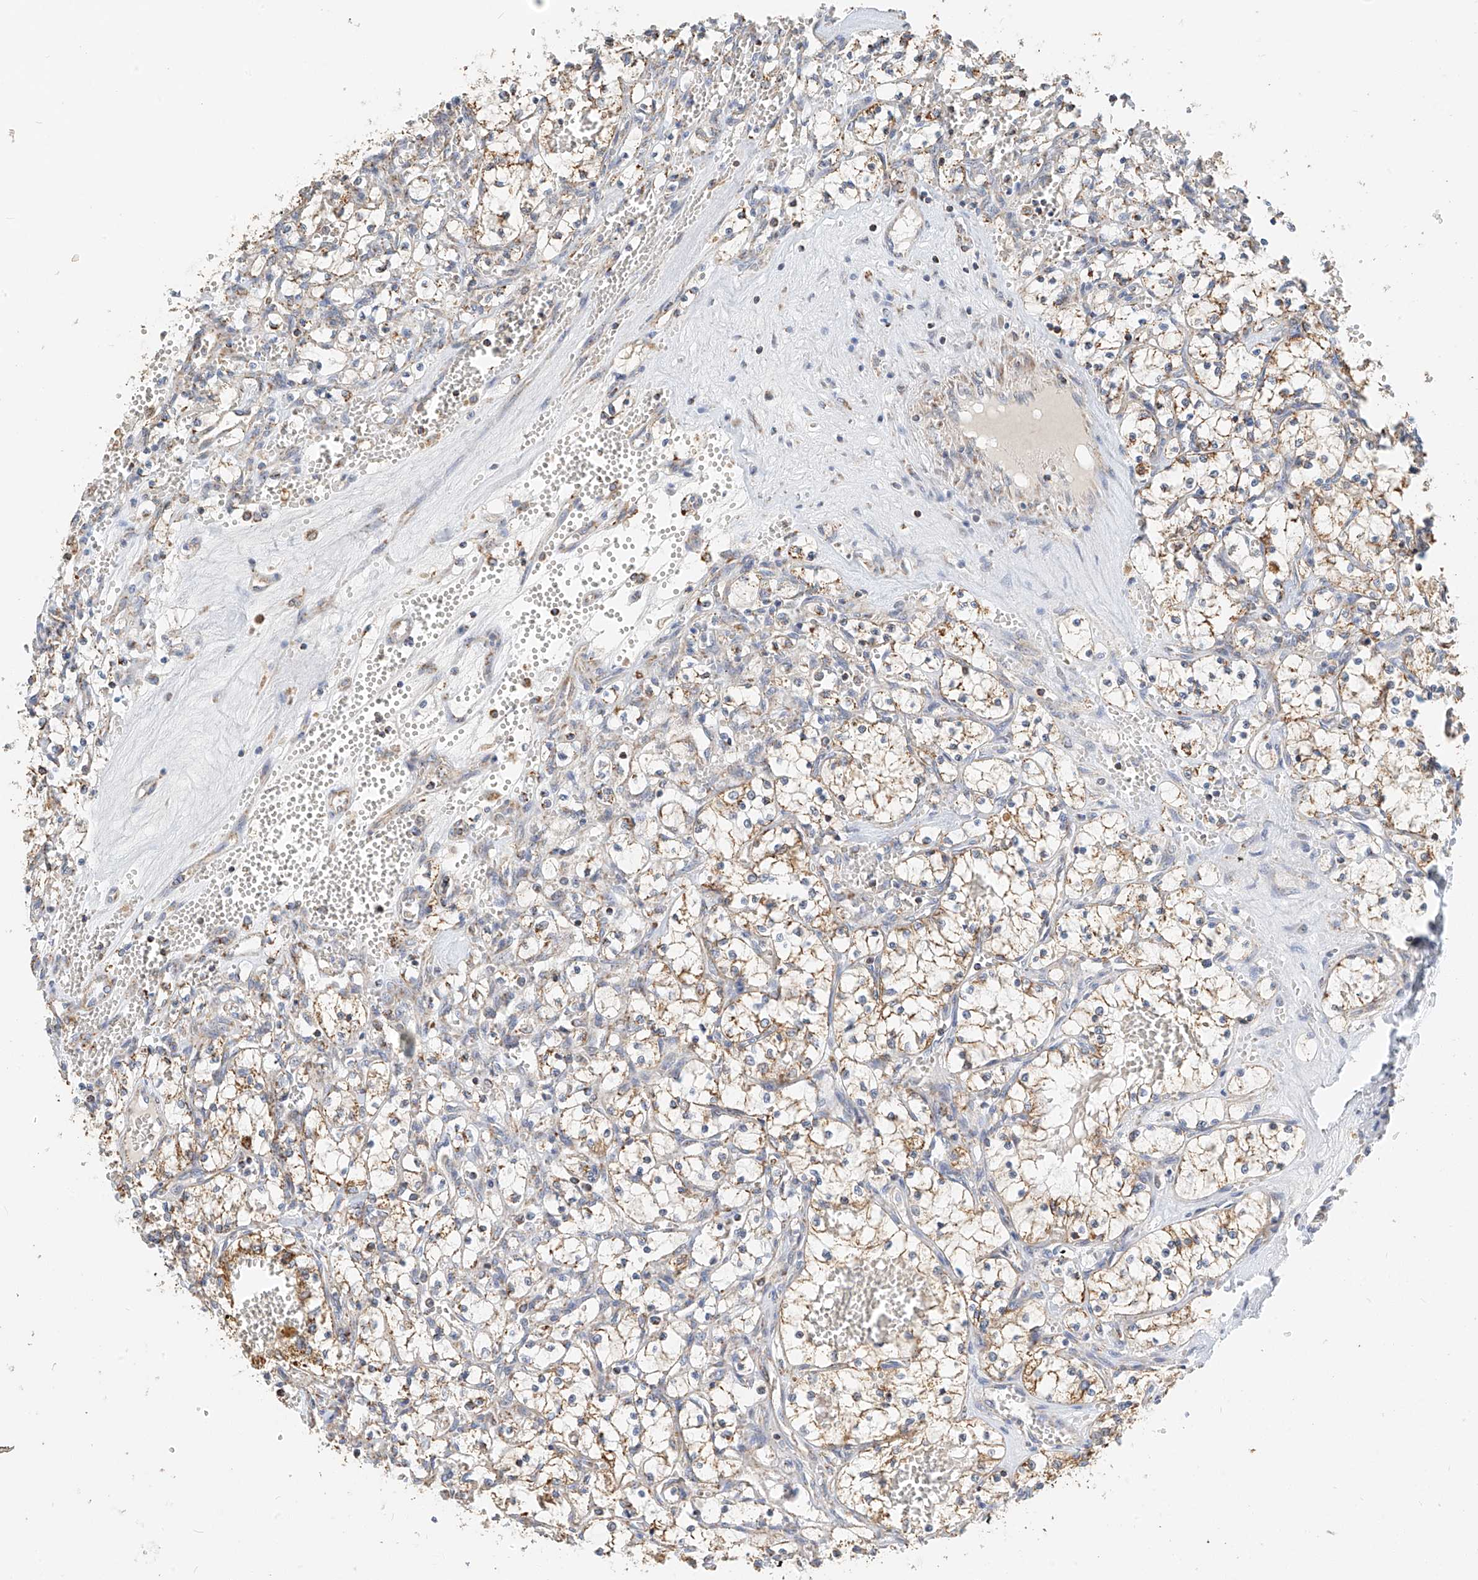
{"staining": {"intensity": "weak", "quantity": ">75%", "location": "cytoplasmic/membranous"}, "tissue": "renal cancer", "cell_type": "Tumor cells", "image_type": "cancer", "snomed": [{"axis": "morphology", "description": "Adenocarcinoma, NOS"}, {"axis": "topography", "description": "Kidney"}], "caption": "This histopathology image exhibits IHC staining of human renal cancer (adenocarcinoma), with low weak cytoplasmic/membranous staining in about >75% of tumor cells.", "gene": "YIPF7", "patient": {"sex": "female", "age": 69}}